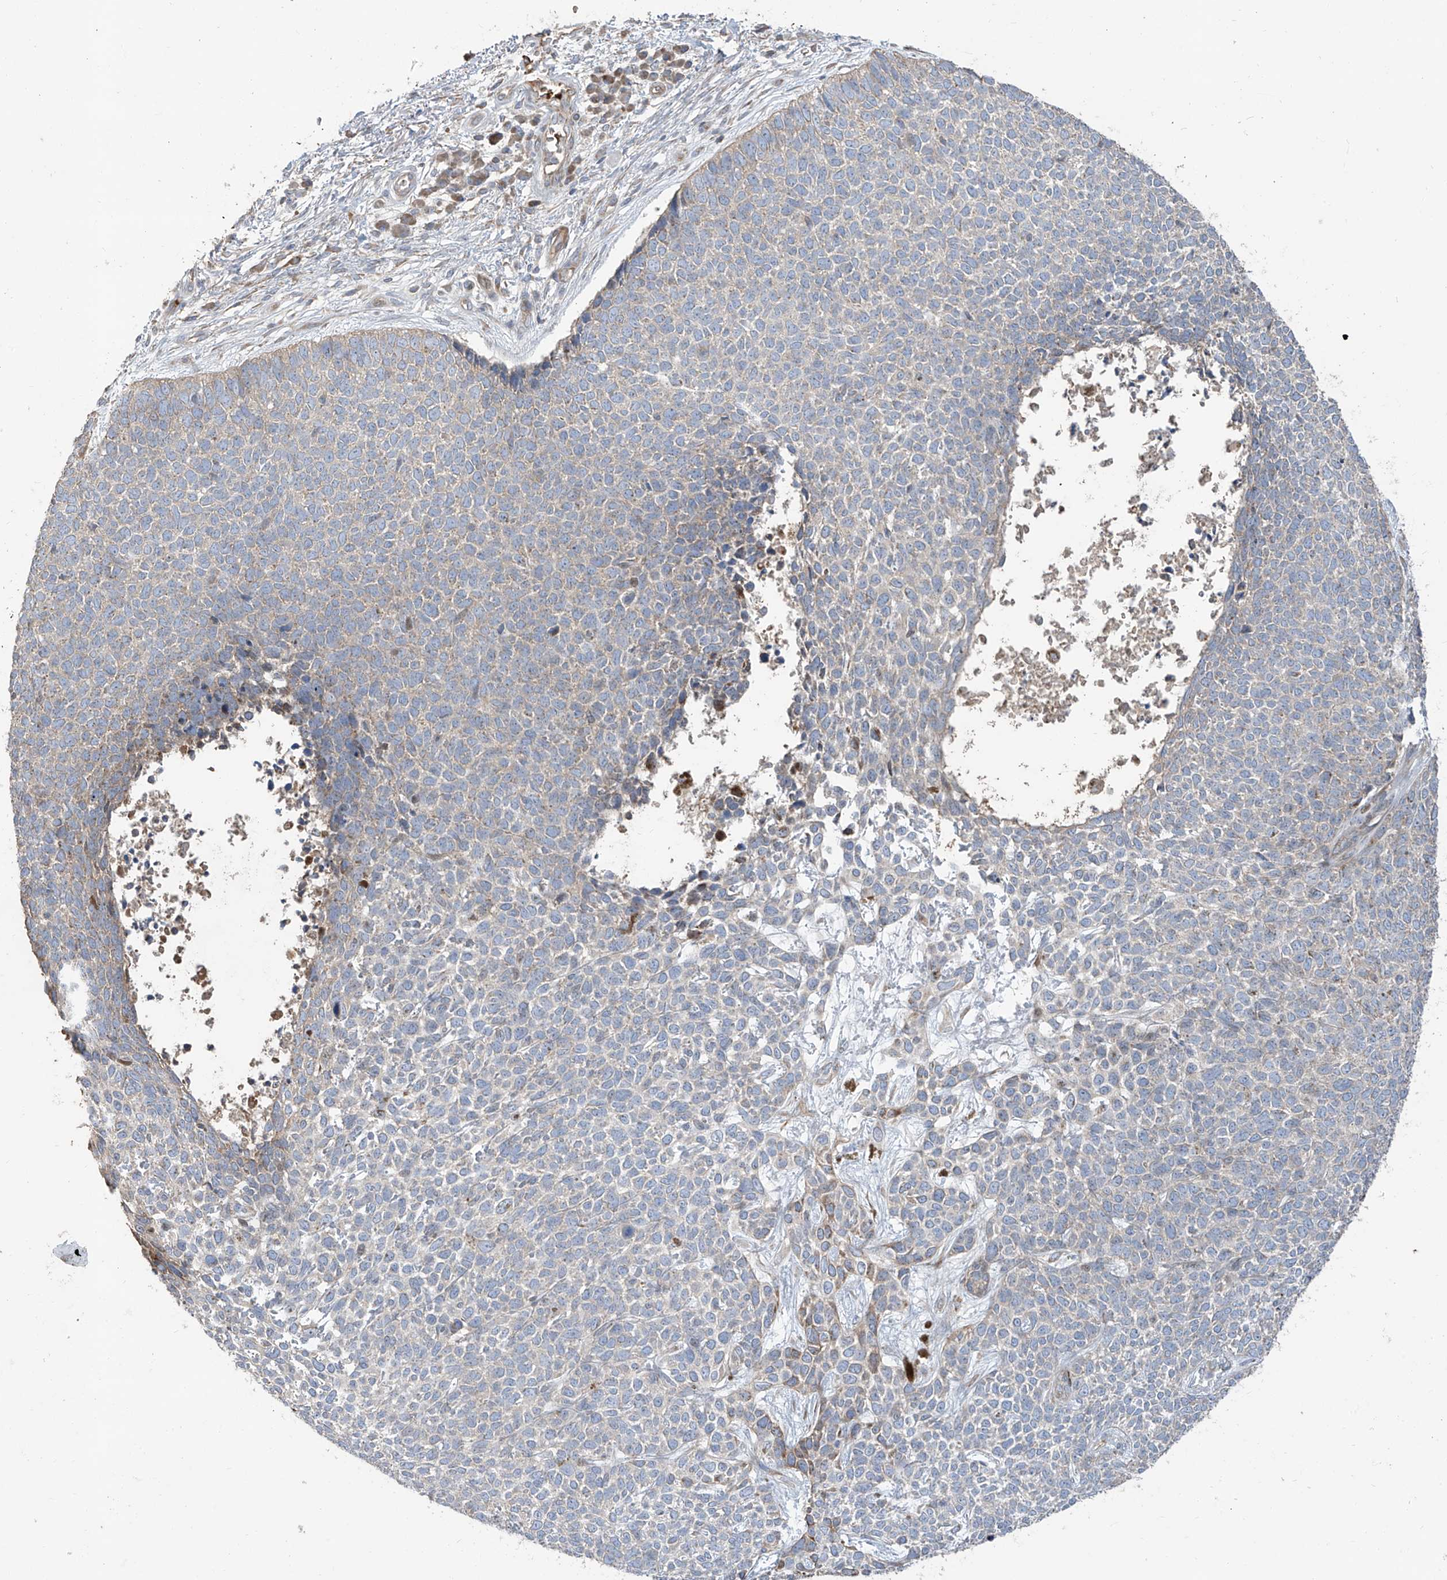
{"staining": {"intensity": "weak", "quantity": "<25%", "location": "cytoplasmic/membranous"}, "tissue": "skin cancer", "cell_type": "Tumor cells", "image_type": "cancer", "snomed": [{"axis": "morphology", "description": "Basal cell carcinoma"}, {"axis": "topography", "description": "Skin"}], "caption": "This is an immunohistochemistry (IHC) image of skin cancer. There is no positivity in tumor cells.", "gene": "ABTB1", "patient": {"sex": "female", "age": 84}}